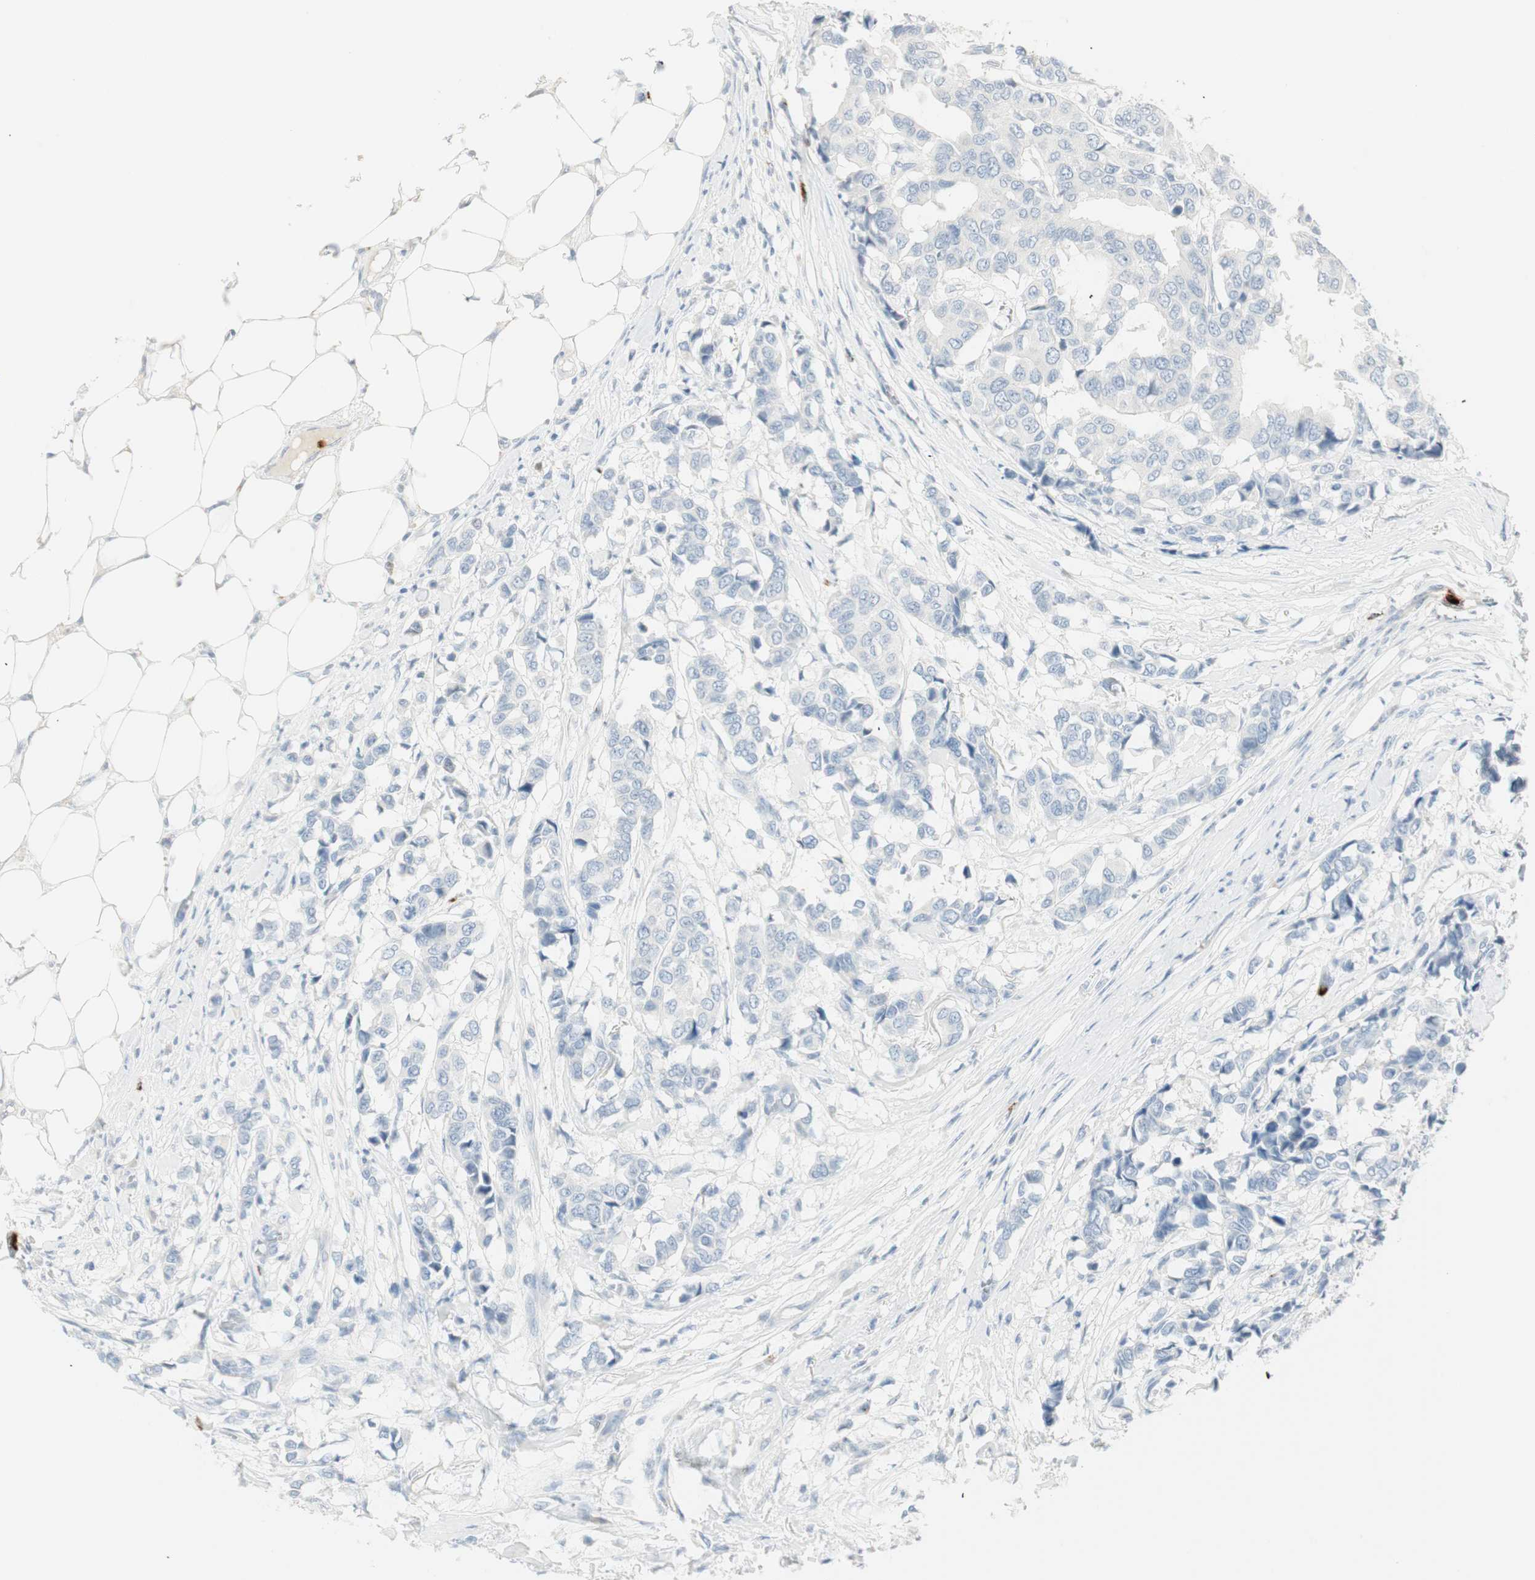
{"staining": {"intensity": "negative", "quantity": "none", "location": "none"}, "tissue": "breast cancer", "cell_type": "Tumor cells", "image_type": "cancer", "snomed": [{"axis": "morphology", "description": "Duct carcinoma"}, {"axis": "topography", "description": "Breast"}], "caption": "The image exhibits no significant staining in tumor cells of breast intraductal carcinoma.", "gene": "PRTN3", "patient": {"sex": "female", "age": 87}}